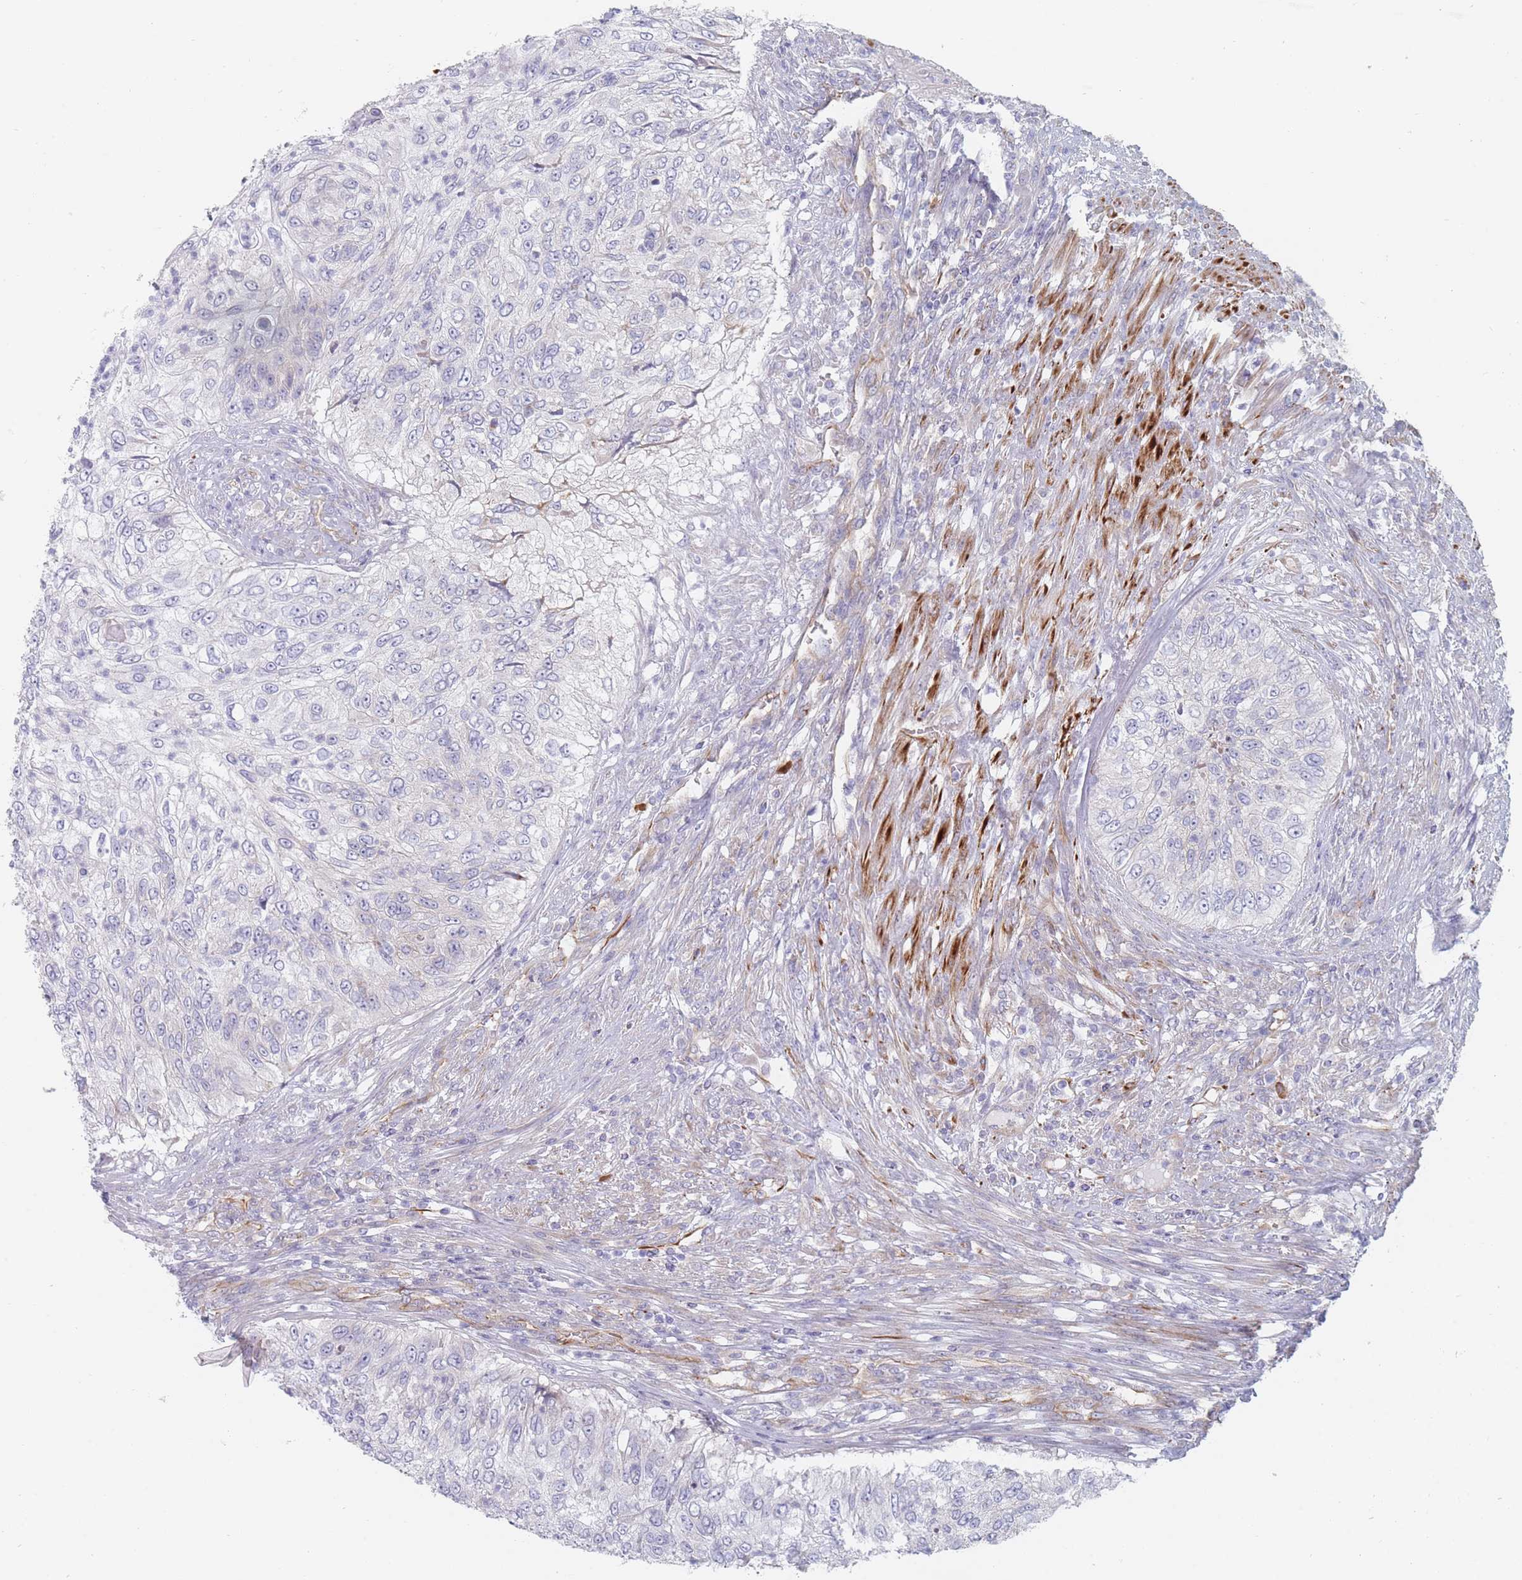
{"staining": {"intensity": "negative", "quantity": "none", "location": "none"}, "tissue": "urothelial cancer", "cell_type": "Tumor cells", "image_type": "cancer", "snomed": [{"axis": "morphology", "description": "Urothelial carcinoma, High grade"}, {"axis": "topography", "description": "Urinary bladder"}], "caption": "The histopathology image reveals no significant positivity in tumor cells of urothelial cancer.", "gene": "ERBIN", "patient": {"sex": "female", "age": 60}}